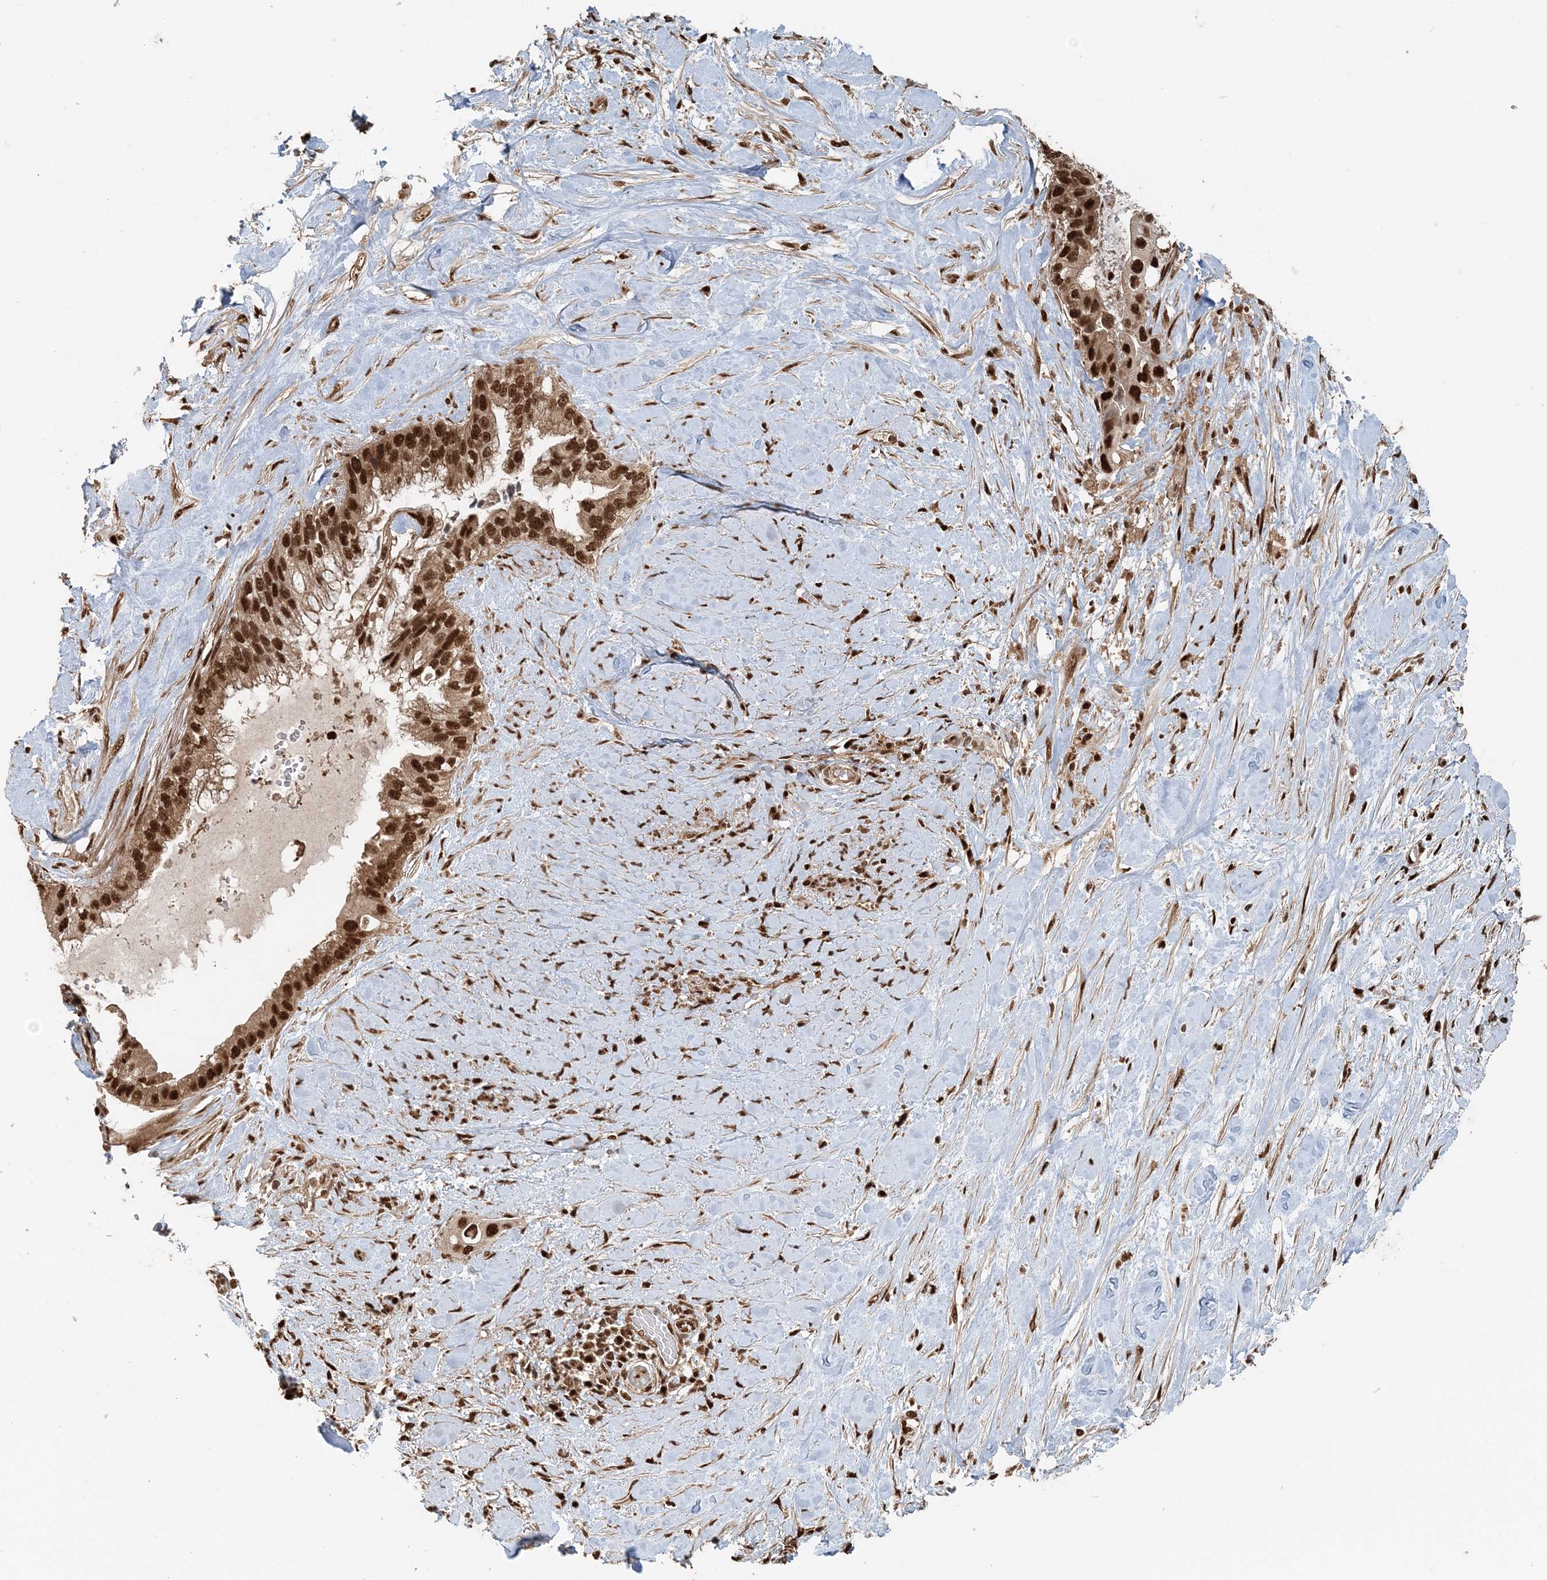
{"staining": {"intensity": "strong", "quantity": ">75%", "location": "cytoplasmic/membranous,nuclear"}, "tissue": "pancreatic cancer", "cell_type": "Tumor cells", "image_type": "cancer", "snomed": [{"axis": "morphology", "description": "Inflammation, NOS"}, {"axis": "morphology", "description": "Adenocarcinoma, NOS"}, {"axis": "topography", "description": "Pancreas"}], "caption": "A brown stain highlights strong cytoplasmic/membranous and nuclear expression of a protein in pancreatic adenocarcinoma tumor cells.", "gene": "ARHGAP35", "patient": {"sex": "female", "age": 56}}